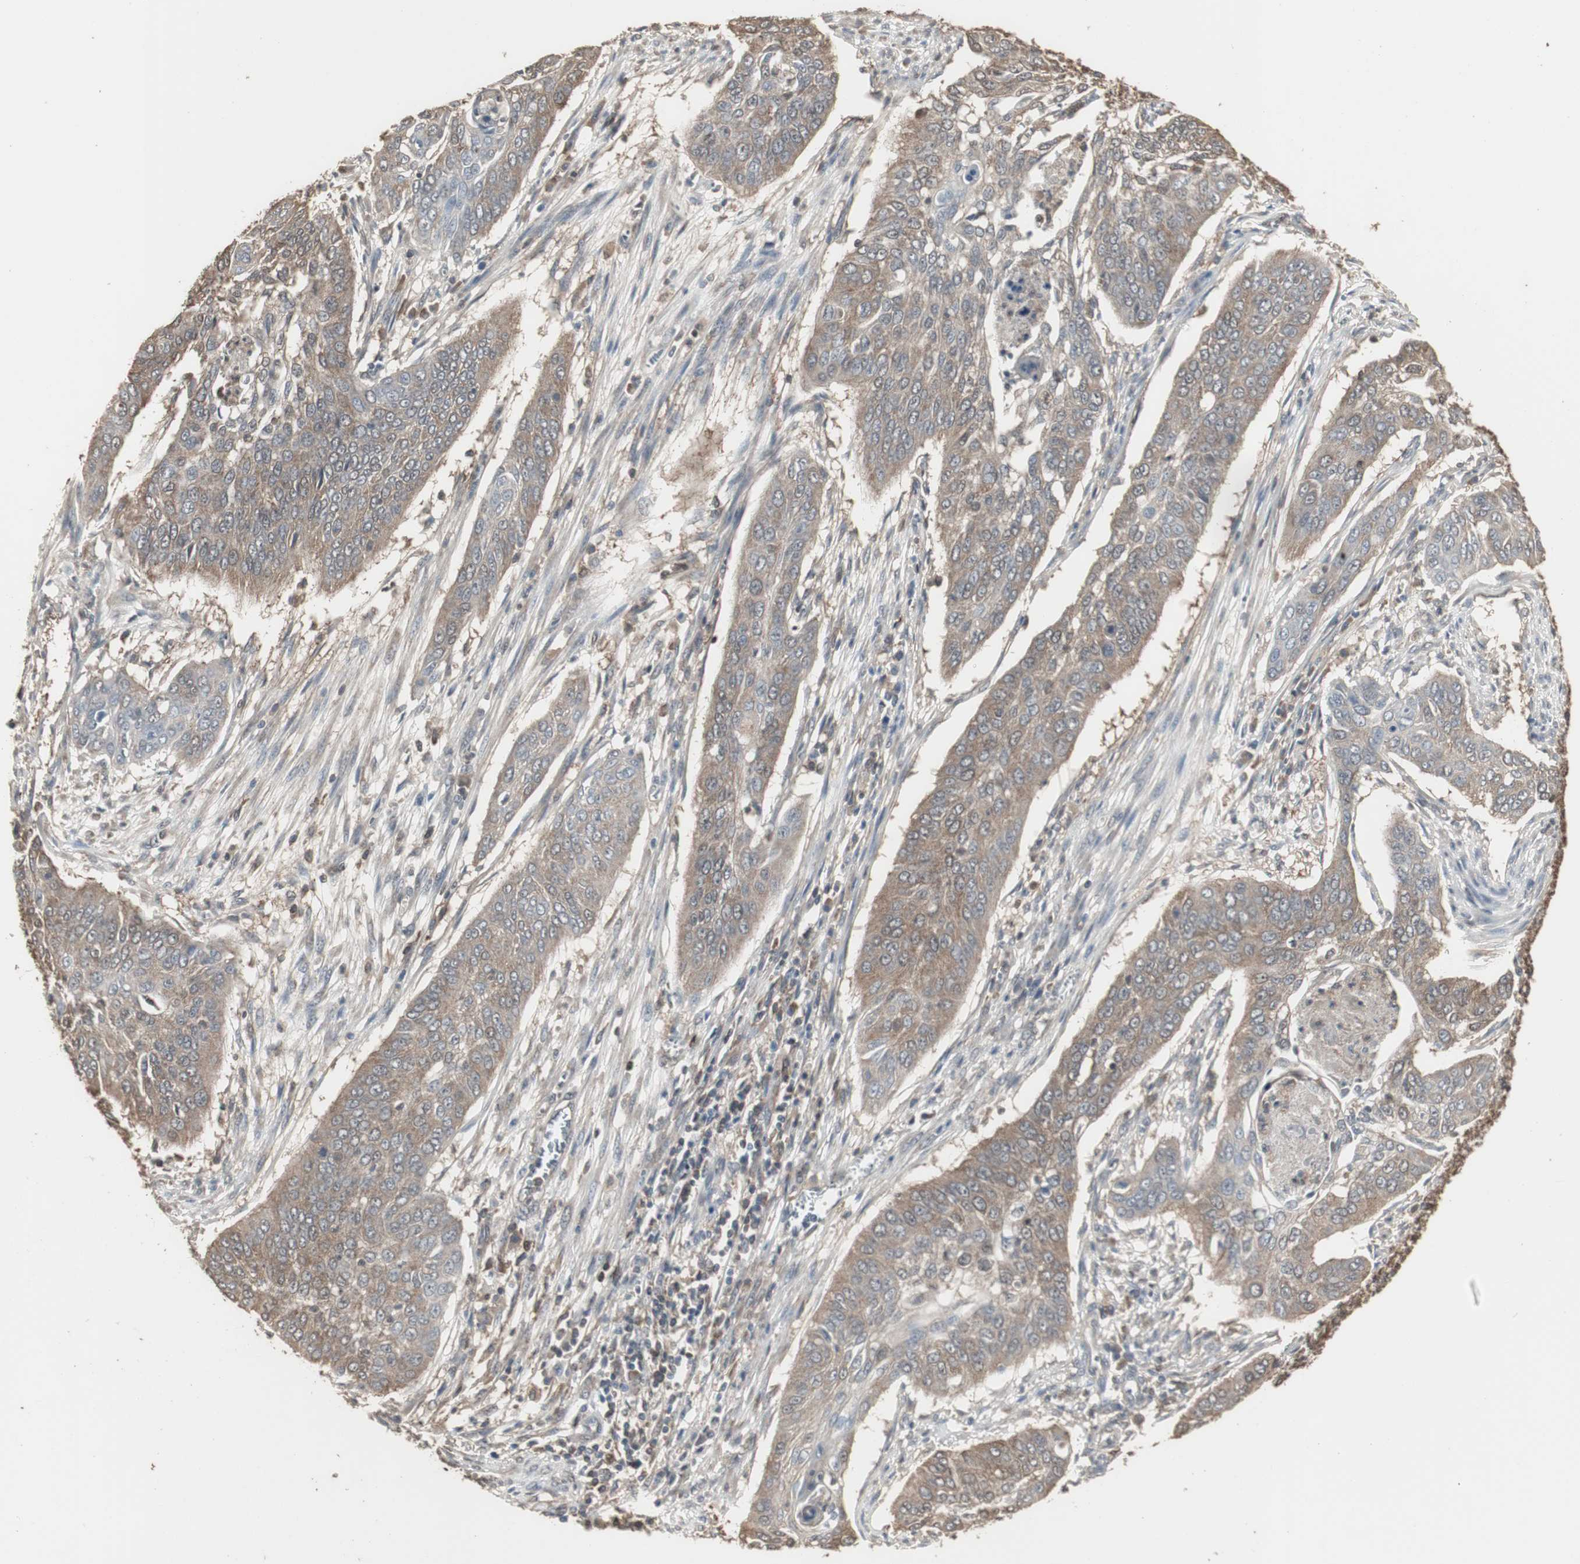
{"staining": {"intensity": "moderate", "quantity": ">75%", "location": "cytoplasmic/membranous"}, "tissue": "cervical cancer", "cell_type": "Tumor cells", "image_type": "cancer", "snomed": [{"axis": "morphology", "description": "Squamous cell carcinoma, NOS"}, {"axis": "topography", "description": "Cervix"}], "caption": "Immunohistochemical staining of human squamous cell carcinoma (cervical) shows moderate cytoplasmic/membranous protein positivity in approximately >75% of tumor cells. The protein of interest is stained brown, and the nuclei are stained in blue (DAB (3,3'-diaminobenzidine) IHC with brightfield microscopy, high magnification).", "gene": "HPRT1", "patient": {"sex": "female", "age": 39}}